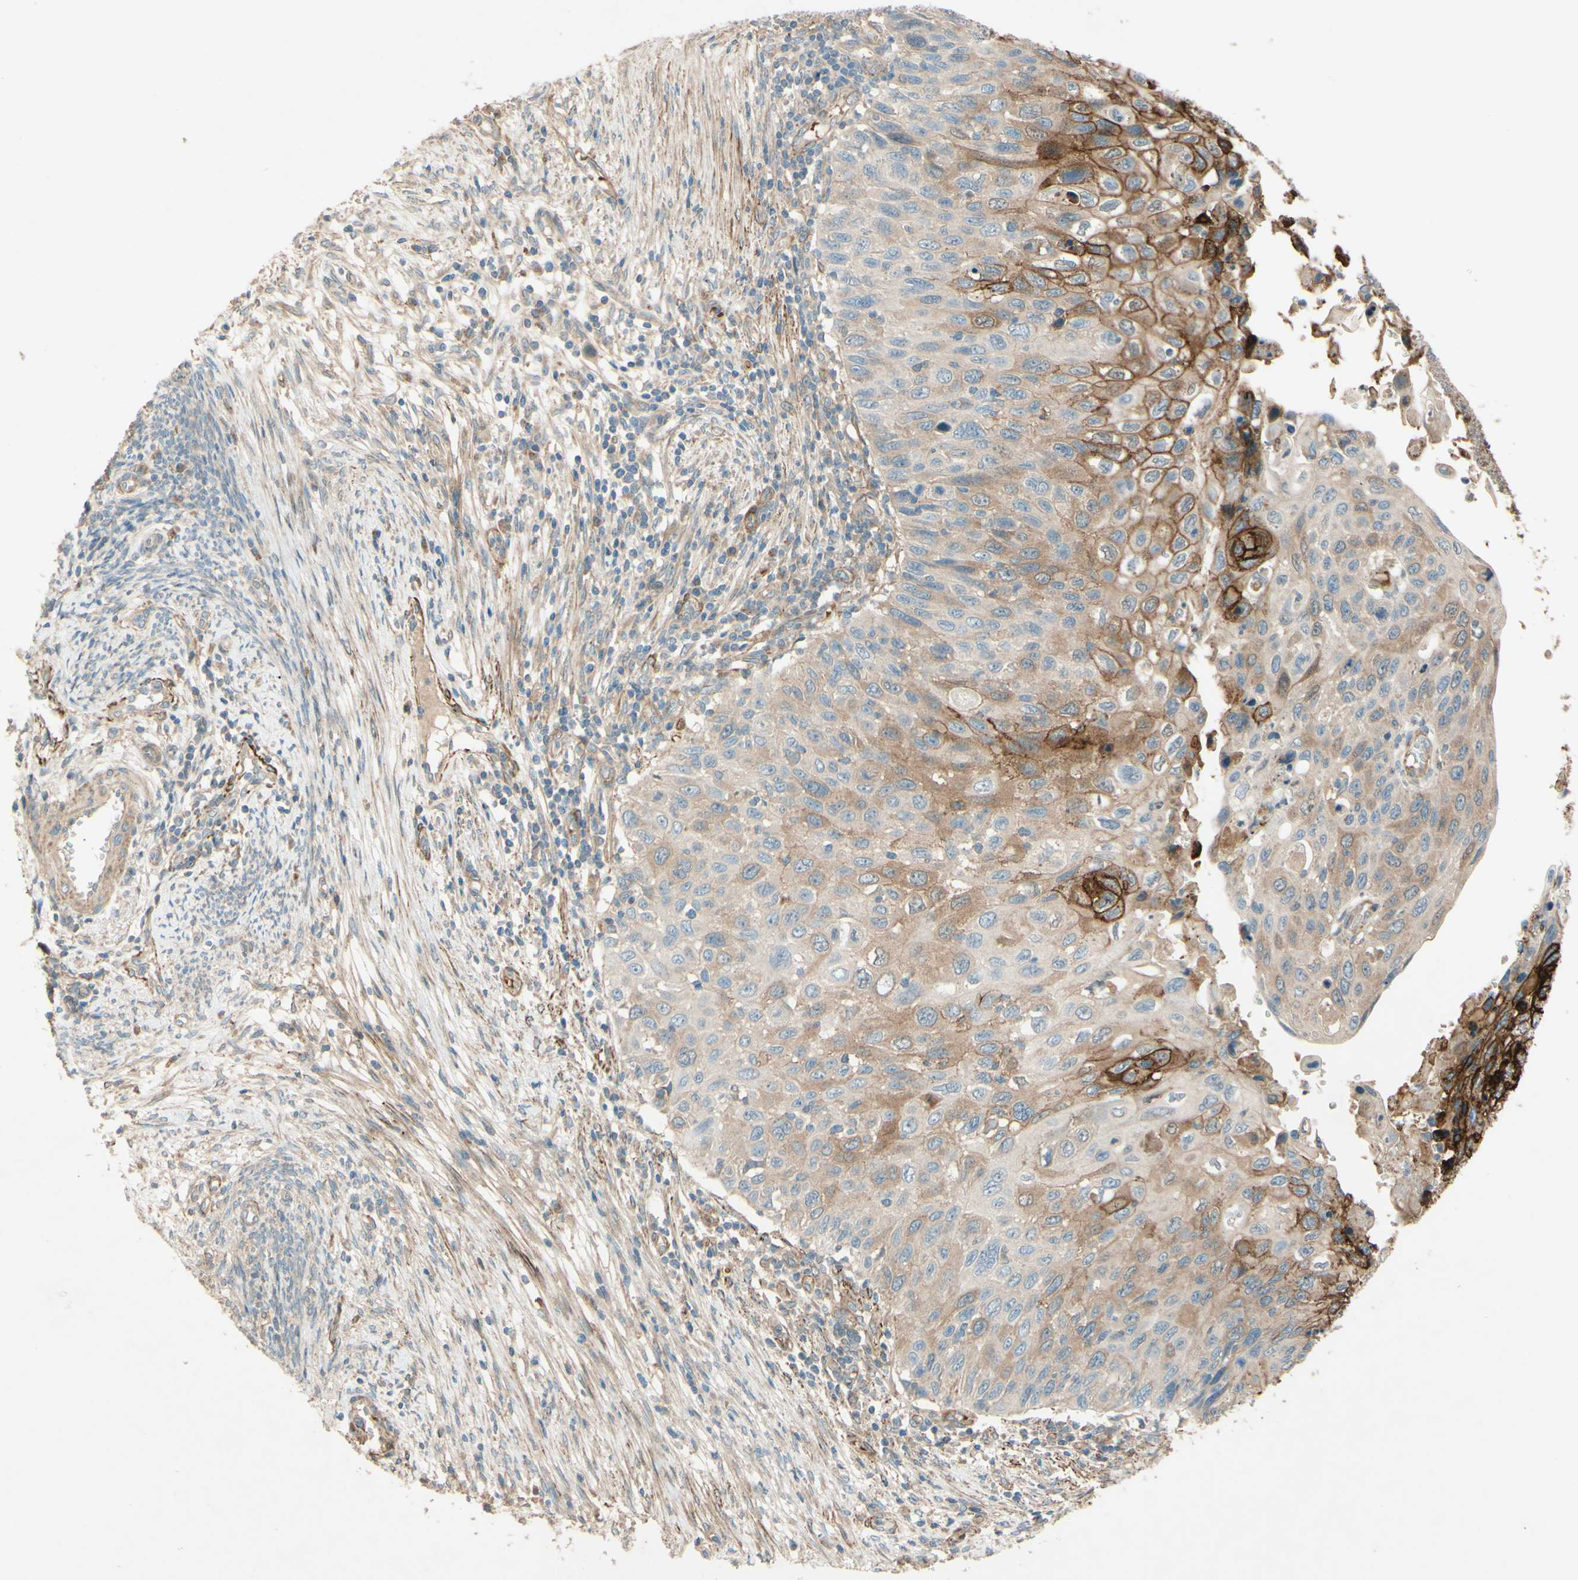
{"staining": {"intensity": "strong", "quantity": "25%-75%", "location": "cytoplasmic/membranous"}, "tissue": "cervical cancer", "cell_type": "Tumor cells", "image_type": "cancer", "snomed": [{"axis": "morphology", "description": "Squamous cell carcinoma, NOS"}, {"axis": "topography", "description": "Cervix"}], "caption": "Squamous cell carcinoma (cervical) stained with immunohistochemistry (IHC) exhibits strong cytoplasmic/membranous expression in approximately 25%-75% of tumor cells.", "gene": "ADAM17", "patient": {"sex": "female", "age": 70}}